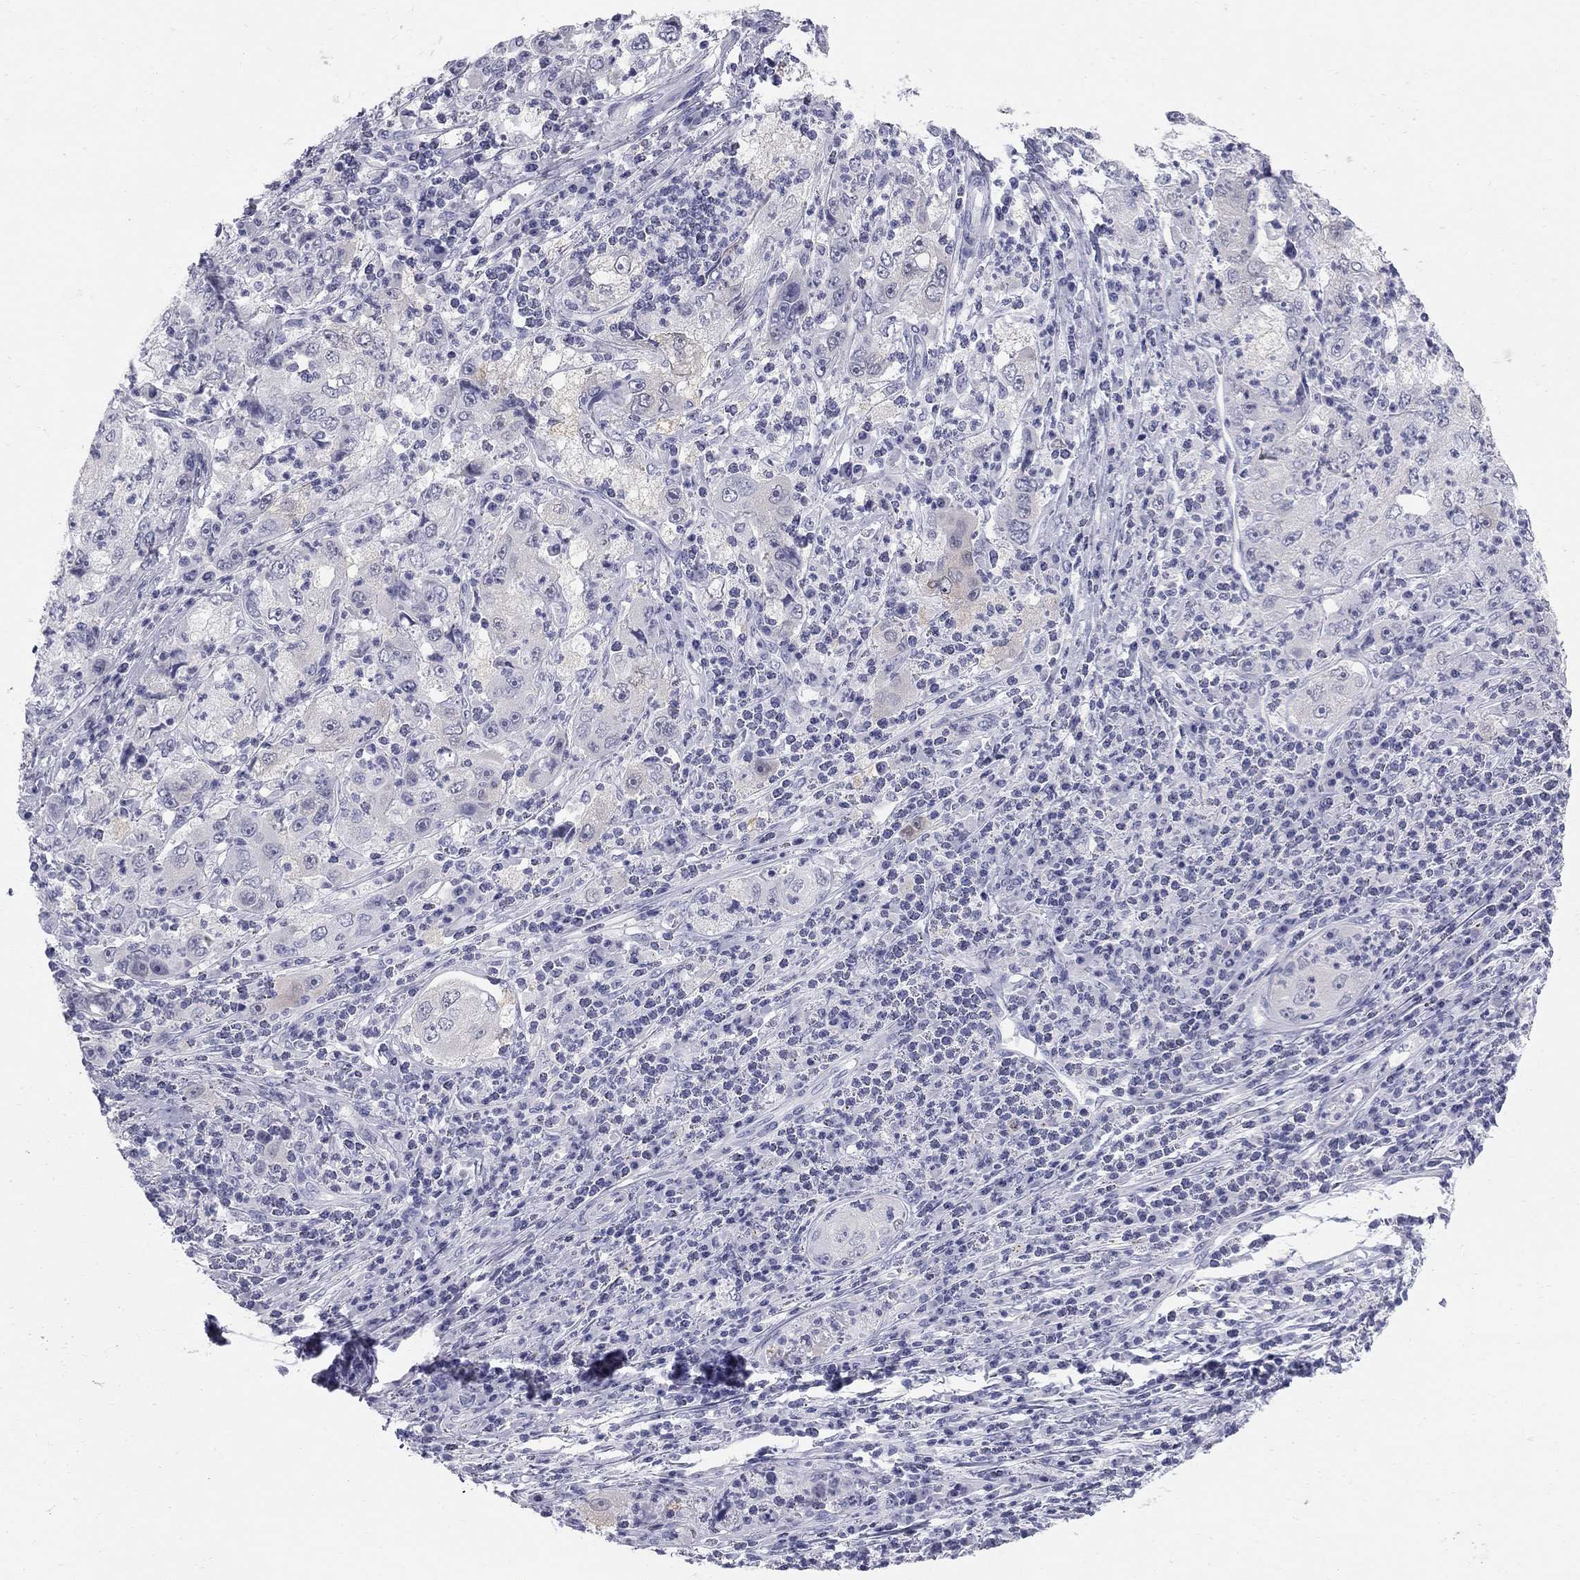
{"staining": {"intensity": "negative", "quantity": "none", "location": "none"}, "tissue": "cervical cancer", "cell_type": "Tumor cells", "image_type": "cancer", "snomed": [{"axis": "morphology", "description": "Squamous cell carcinoma, NOS"}, {"axis": "topography", "description": "Cervix"}], "caption": "Immunohistochemical staining of cervical cancer (squamous cell carcinoma) shows no significant staining in tumor cells.", "gene": "SULT2B1", "patient": {"sex": "female", "age": 36}}